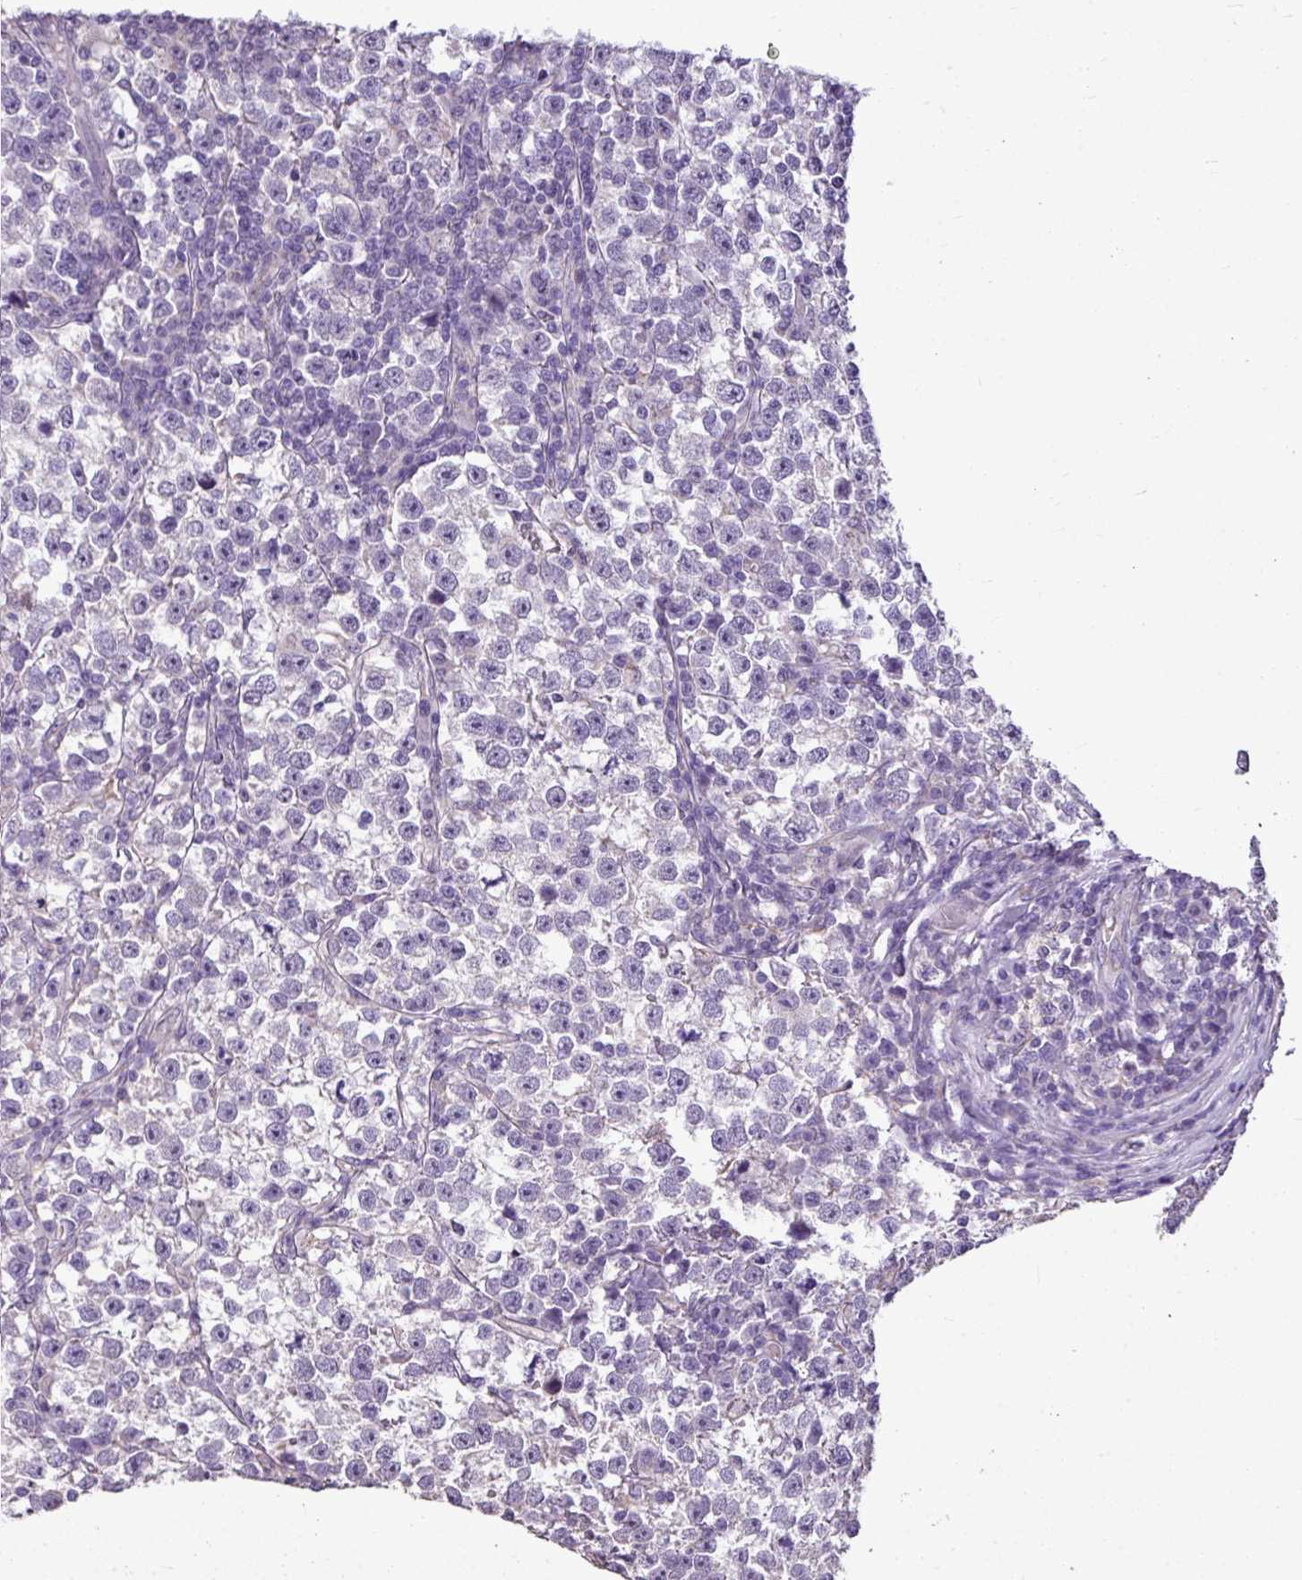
{"staining": {"intensity": "negative", "quantity": "none", "location": "none"}, "tissue": "testis cancer", "cell_type": "Tumor cells", "image_type": "cancer", "snomed": [{"axis": "morphology", "description": "Normal tissue, NOS"}, {"axis": "morphology", "description": "Seminoma, NOS"}, {"axis": "topography", "description": "Testis"}], "caption": "The immunohistochemistry image has no significant staining in tumor cells of testis seminoma tissue.", "gene": "ALDH2", "patient": {"sex": "male", "age": 43}}